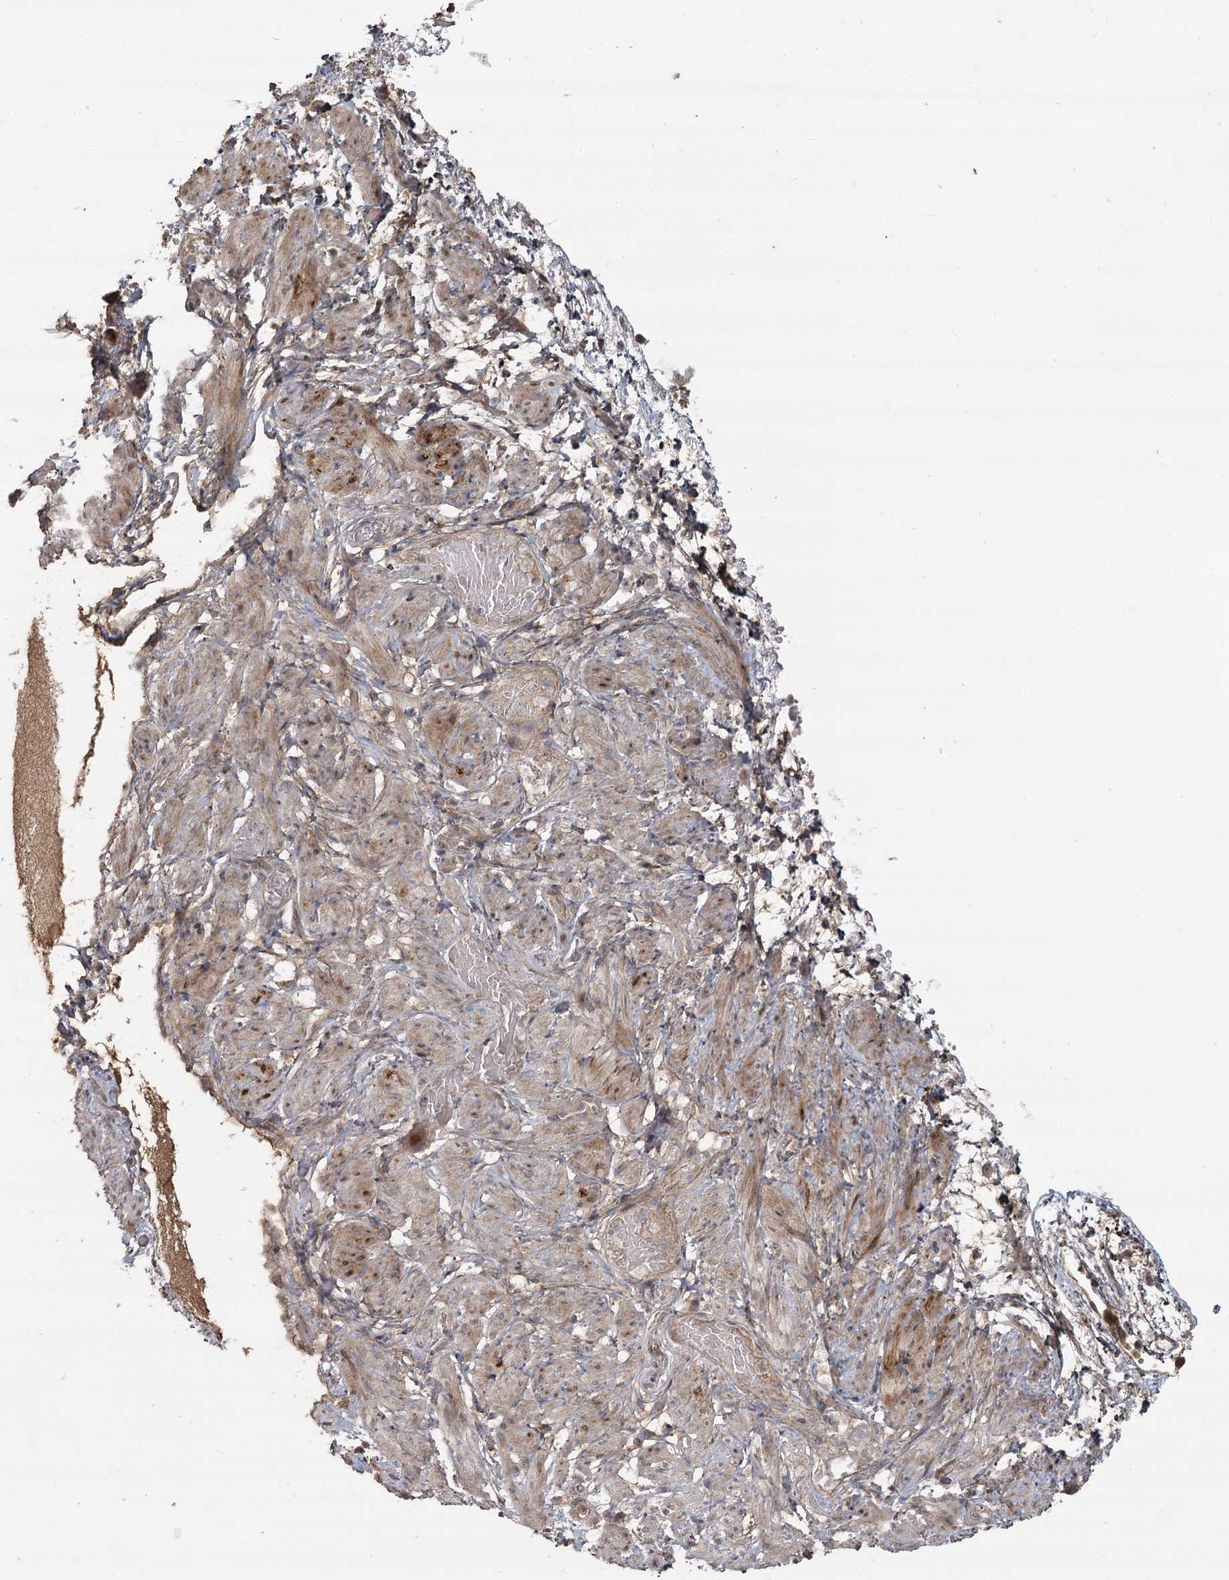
{"staining": {"intensity": "weak", "quantity": "25%-75%", "location": "cytoplasmic/membranous"}, "tissue": "adipose tissue", "cell_type": "Adipocytes", "image_type": "normal", "snomed": [{"axis": "morphology", "description": "Normal tissue, NOS"}, {"axis": "topography", "description": "Smooth muscle"}, {"axis": "topography", "description": "Peripheral nerve tissue"}], "caption": "This histopathology image reveals immunohistochemistry (IHC) staining of benign human adipose tissue, with low weak cytoplasmic/membranous expression in approximately 25%-75% of adipocytes.", "gene": "OBSL1", "patient": {"sex": "female", "age": 39}}